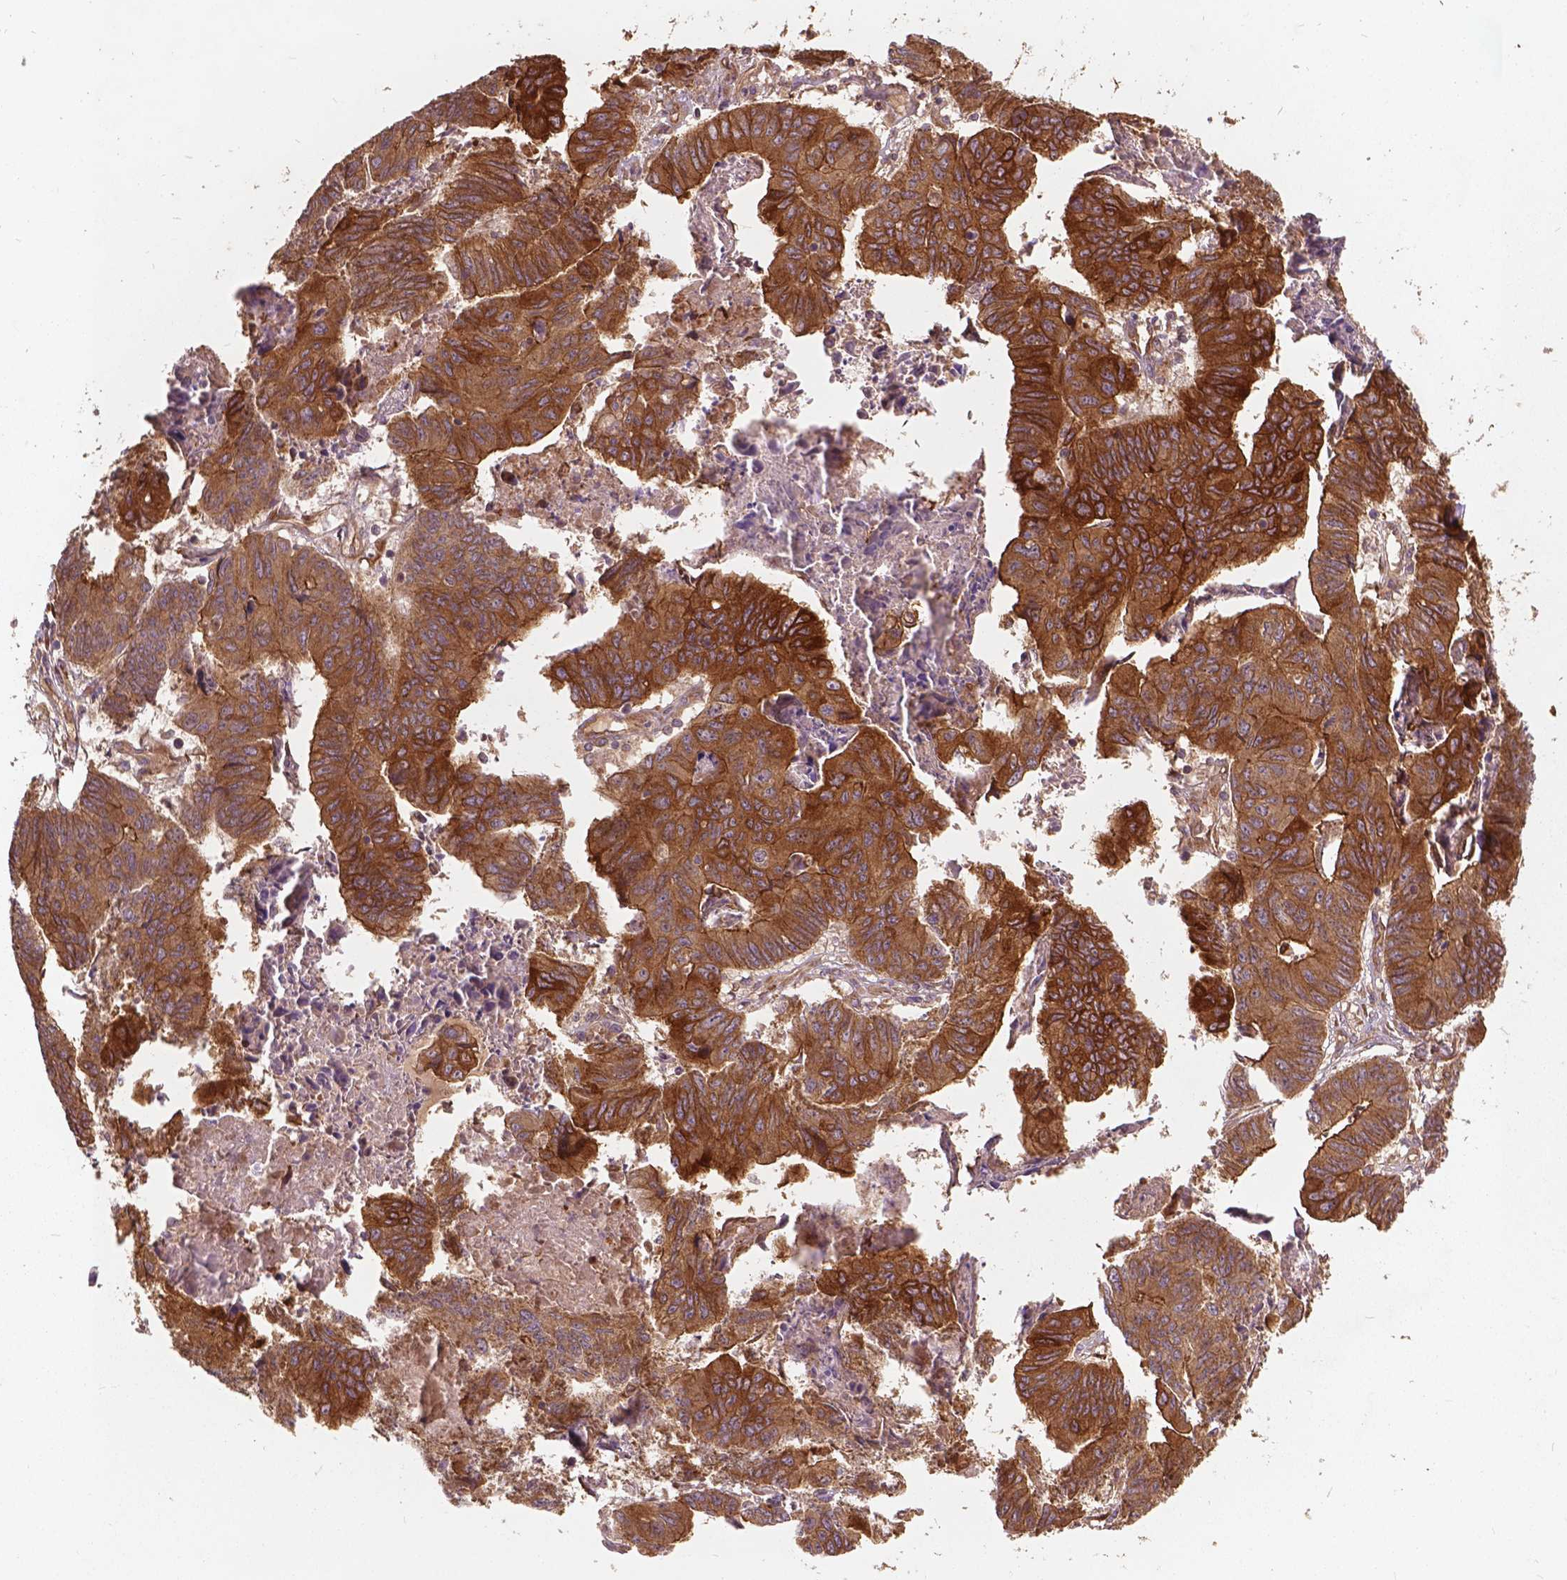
{"staining": {"intensity": "strong", "quantity": ">75%", "location": "cytoplasmic/membranous"}, "tissue": "stomach cancer", "cell_type": "Tumor cells", "image_type": "cancer", "snomed": [{"axis": "morphology", "description": "Adenocarcinoma, NOS"}, {"axis": "topography", "description": "Stomach, lower"}], "caption": "High-power microscopy captured an immunohistochemistry photomicrograph of stomach adenocarcinoma, revealing strong cytoplasmic/membranous positivity in approximately >75% of tumor cells.", "gene": "UBXN2A", "patient": {"sex": "male", "age": 77}}